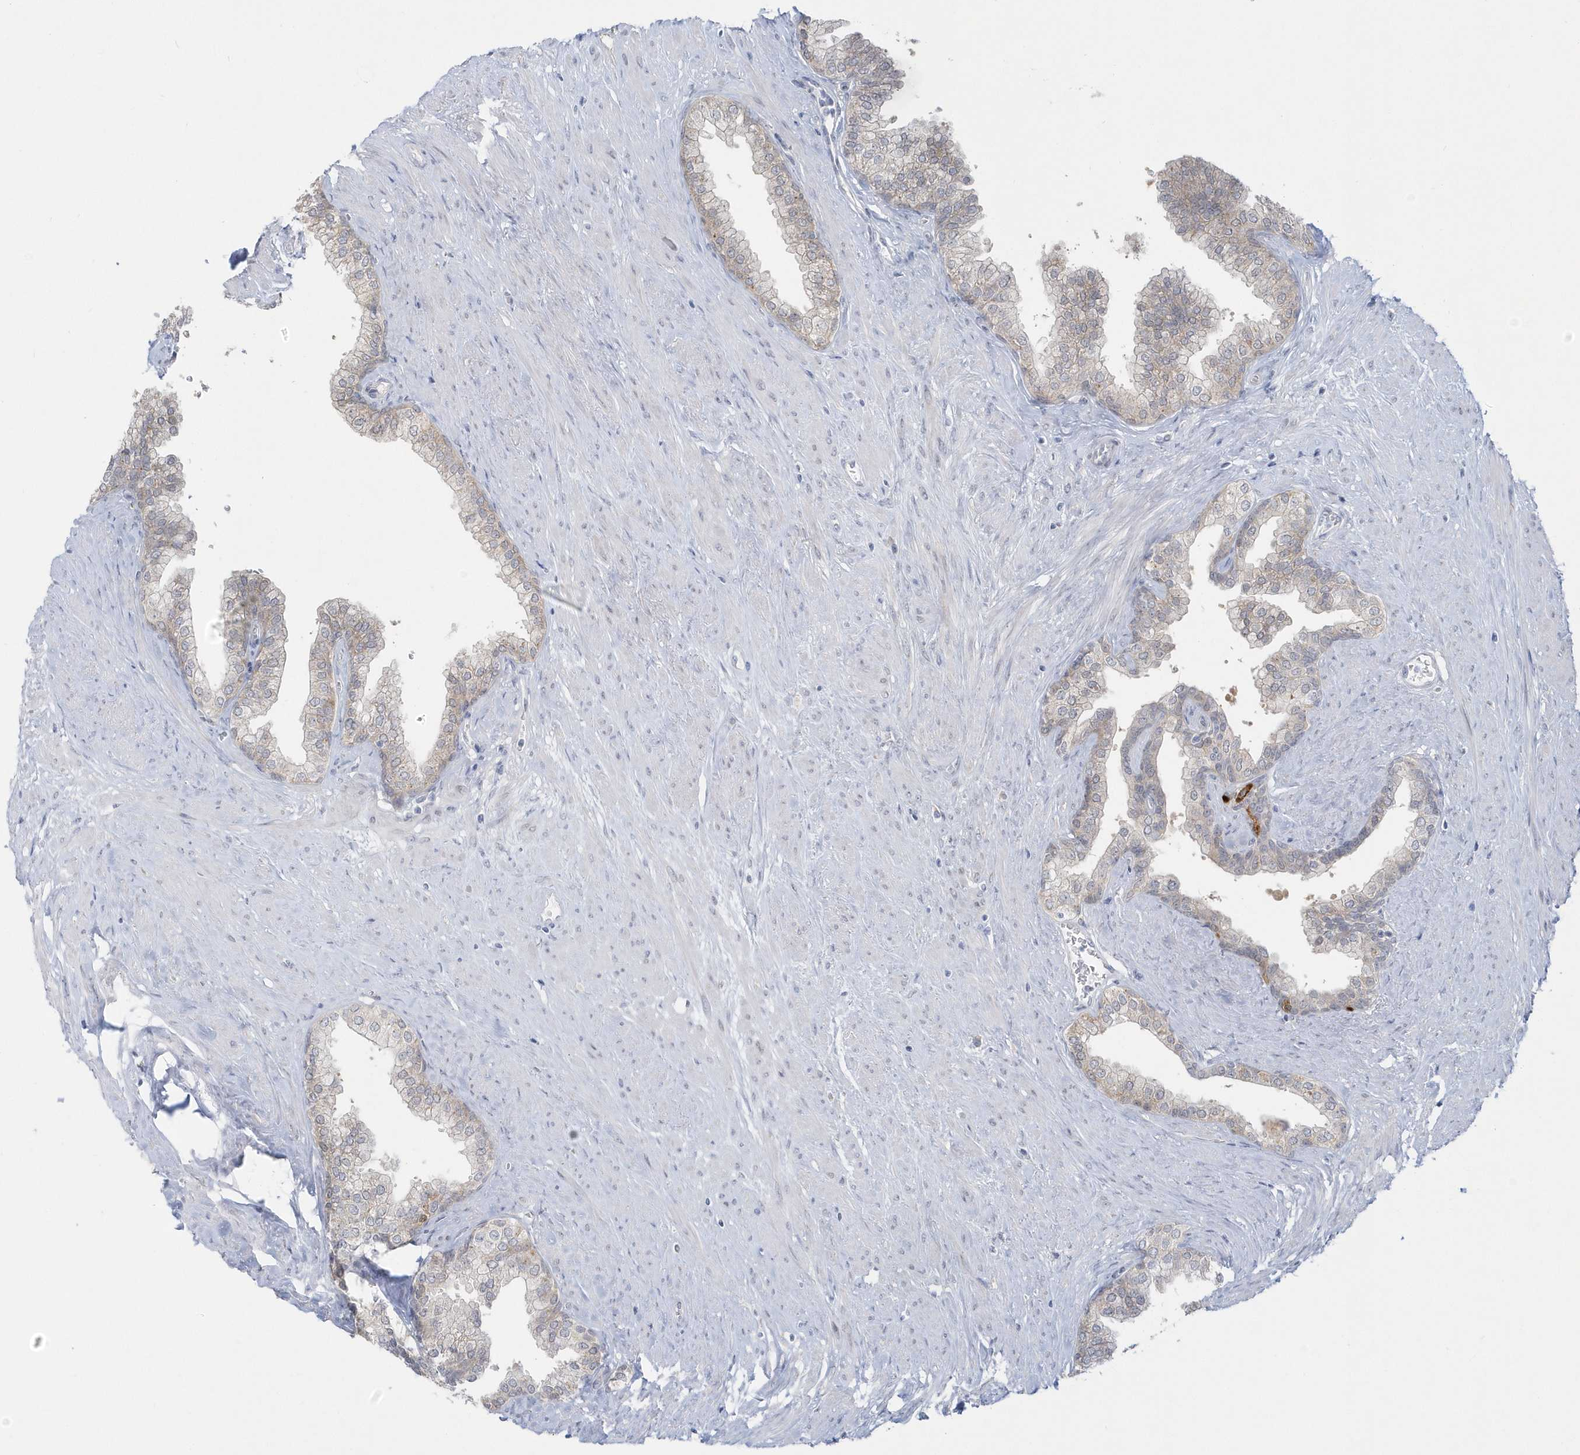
{"staining": {"intensity": "weak", "quantity": "<25%", "location": "cytoplasmic/membranous"}, "tissue": "prostate", "cell_type": "Glandular cells", "image_type": "normal", "snomed": [{"axis": "morphology", "description": "Normal tissue, NOS"}, {"axis": "morphology", "description": "Urothelial carcinoma, Low grade"}, {"axis": "topography", "description": "Urinary bladder"}, {"axis": "topography", "description": "Prostate"}], "caption": "This image is of unremarkable prostate stained with IHC to label a protein in brown with the nuclei are counter-stained blue. There is no positivity in glandular cells. Brightfield microscopy of immunohistochemistry (IHC) stained with DAB (brown) and hematoxylin (blue), captured at high magnification.", "gene": "PCBD1", "patient": {"sex": "male", "age": 60}}